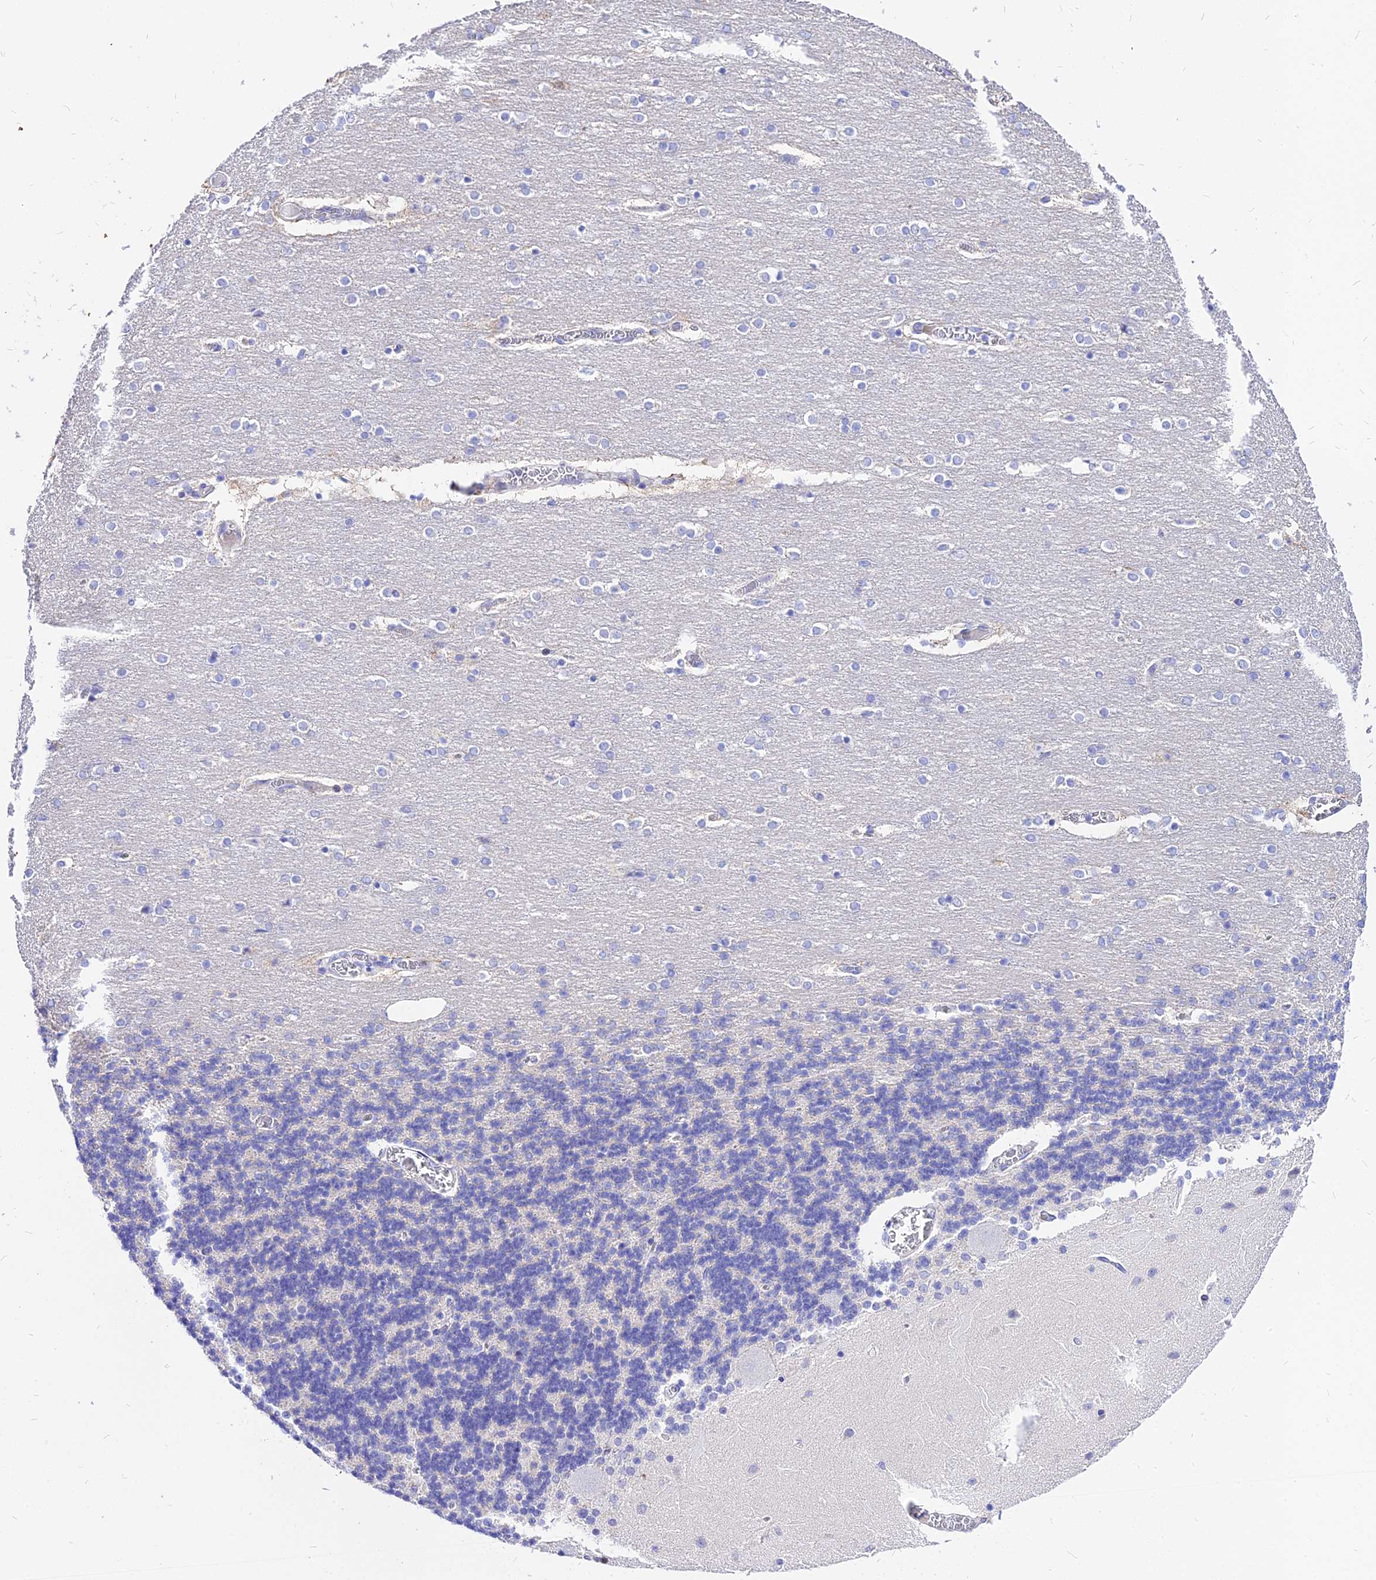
{"staining": {"intensity": "negative", "quantity": "none", "location": "none"}, "tissue": "cerebellum", "cell_type": "Cells in granular layer", "image_type": "normal", "snomed": [{"axis": "morphology", "description": "Normal tissue, NOS"}, {"axis": "topography", "description": "Cerebellum"}], "caption": "Immunohistochemistry photomicrograph of unremarkable human cerebellum stained for a protein (brown), which exhibits no positivity in cells in granular layer.", "gene": "CARD18", "patient": {"sex": "female", "age": 54}}